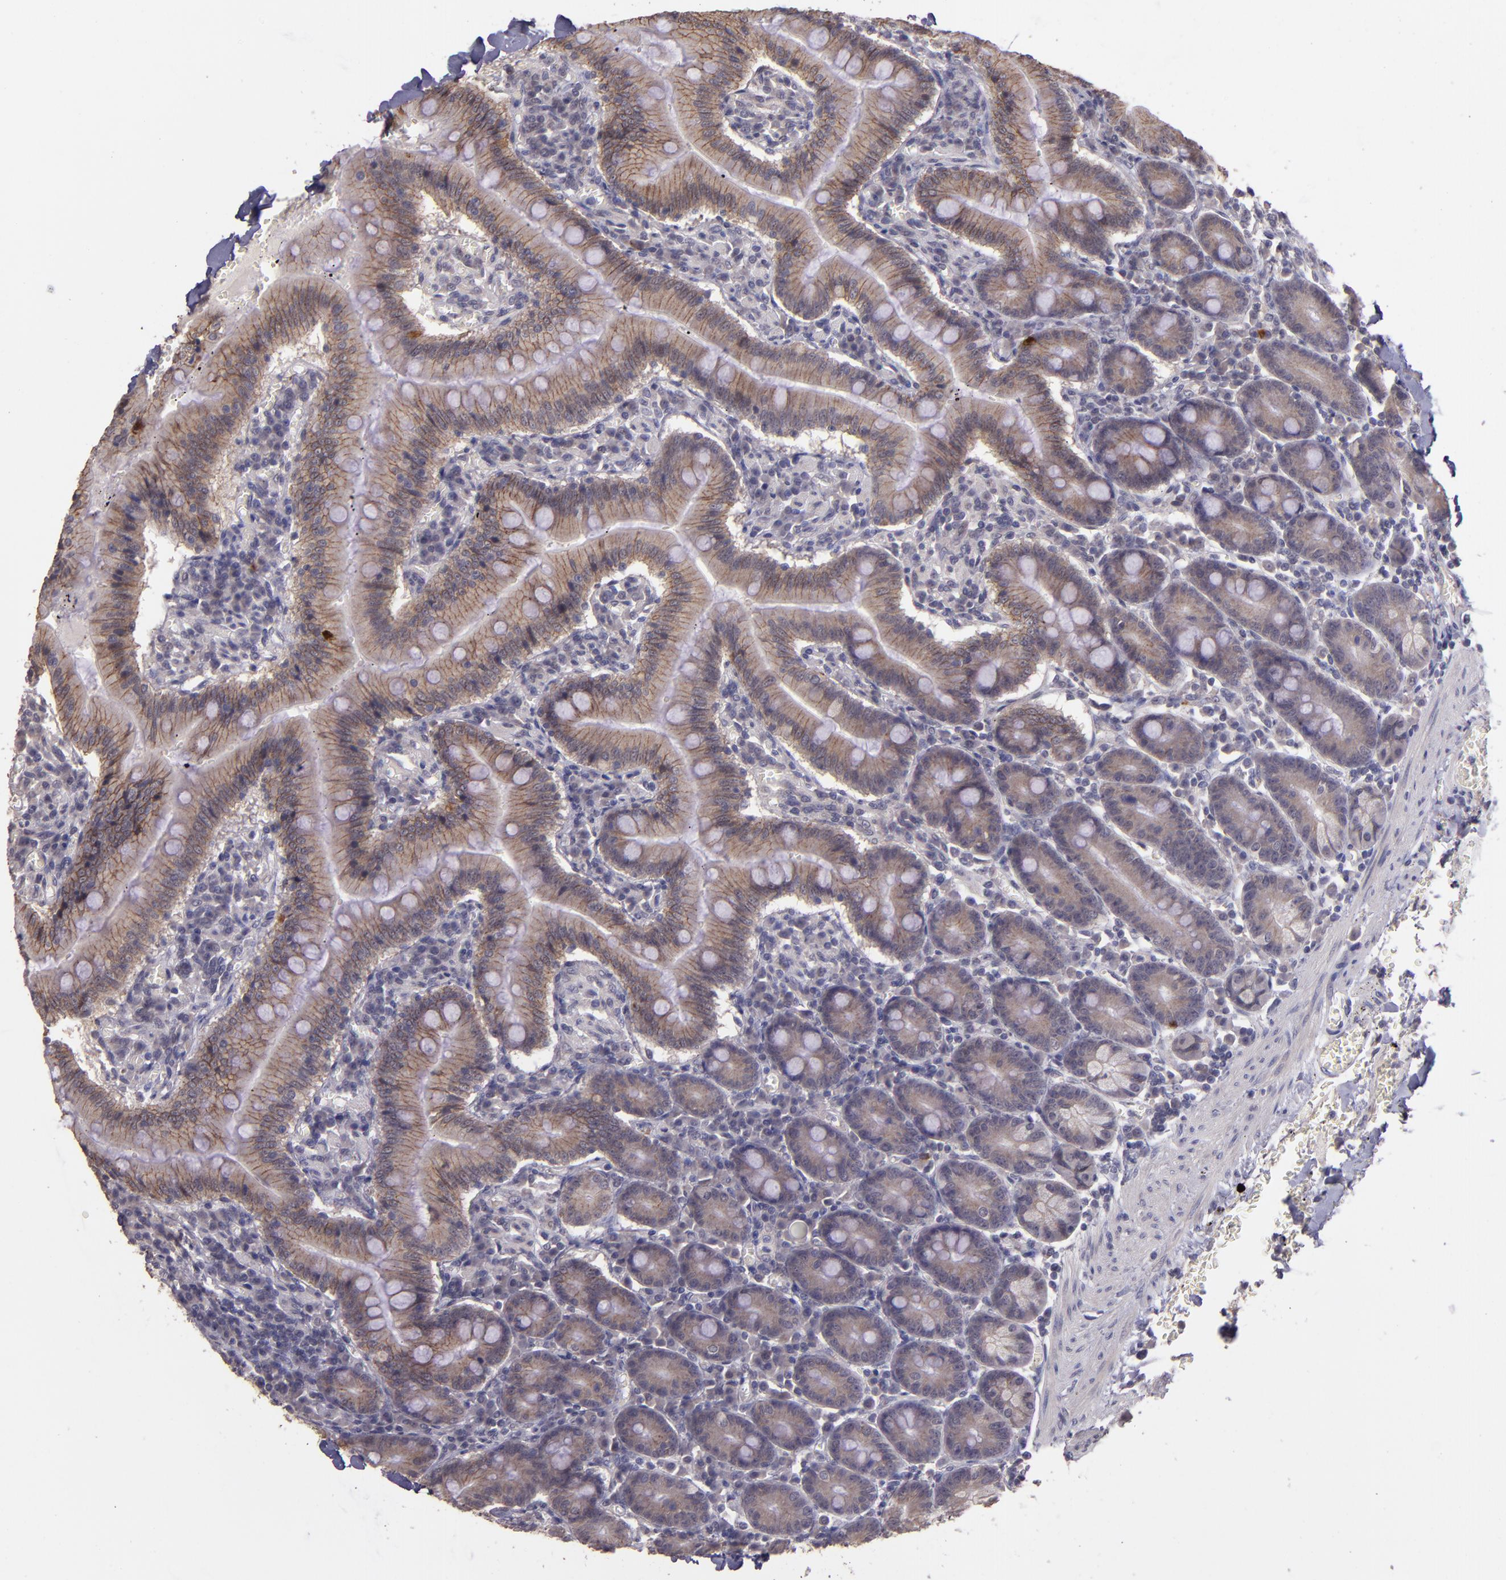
{"staining": {"intensity": "weak", "quantity": ">75%", "location": "cytoplasmic/membranous"}, "tissue": "small intestine", "cell_type": "Glandular cells", "image_type": "normal", "snomed": [{"axis": "morphology", "description": "Normal tissue, NOS"}, {"axis": "topography", "description": "Small intestine"}], "caption": "Unremarkable small intestine displays weak cytoplasmic/membranous positivity in about >75% of glandular cells, visualized by immunohistochemistry. (Brightfield microscopy of DAB IHC at high magnification).", "gene": "TAF7L", "patient": {"sex": "male", "age": 71}}